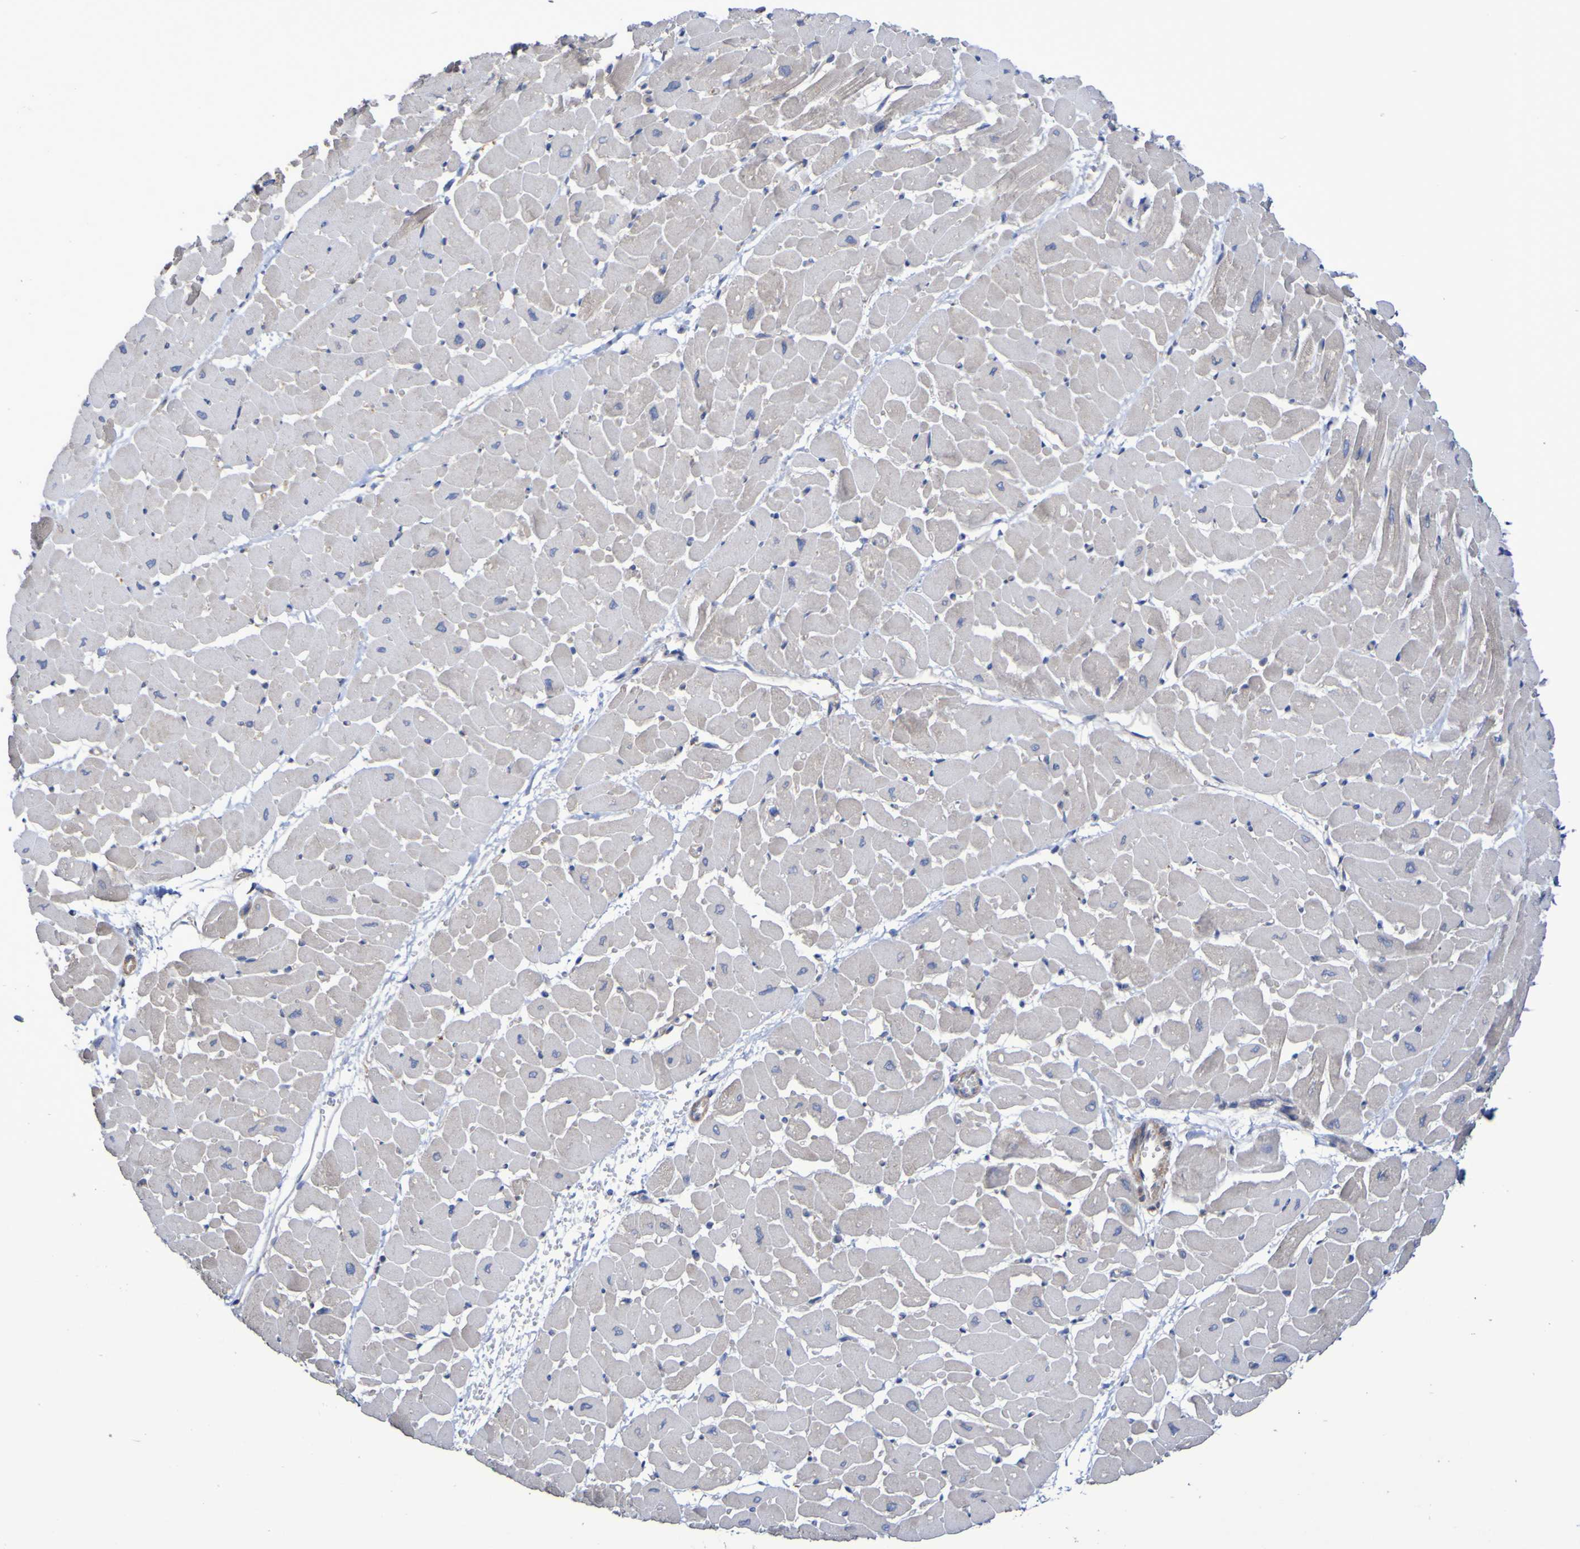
{"staining": {"intensity": "weak", "quantity": "<25%", "location": "cytoplasmic/membranous"}, "tissue": "heart muscle", "cell_type": "Cardiomyocytes", "image_type": "normal", "snomed": [{"axis": "morphology", "description": "Normal tissue, NOS"}, {"axis": "topography", "description": "Heart"}], "caption": "IHC image of normal heart muscle: human heart muscle stained with DAB displays no significant protein staining in cardiomyocytes.", "gene": "SYNJ1", "patient": {"sex": "male", "age": 45}}